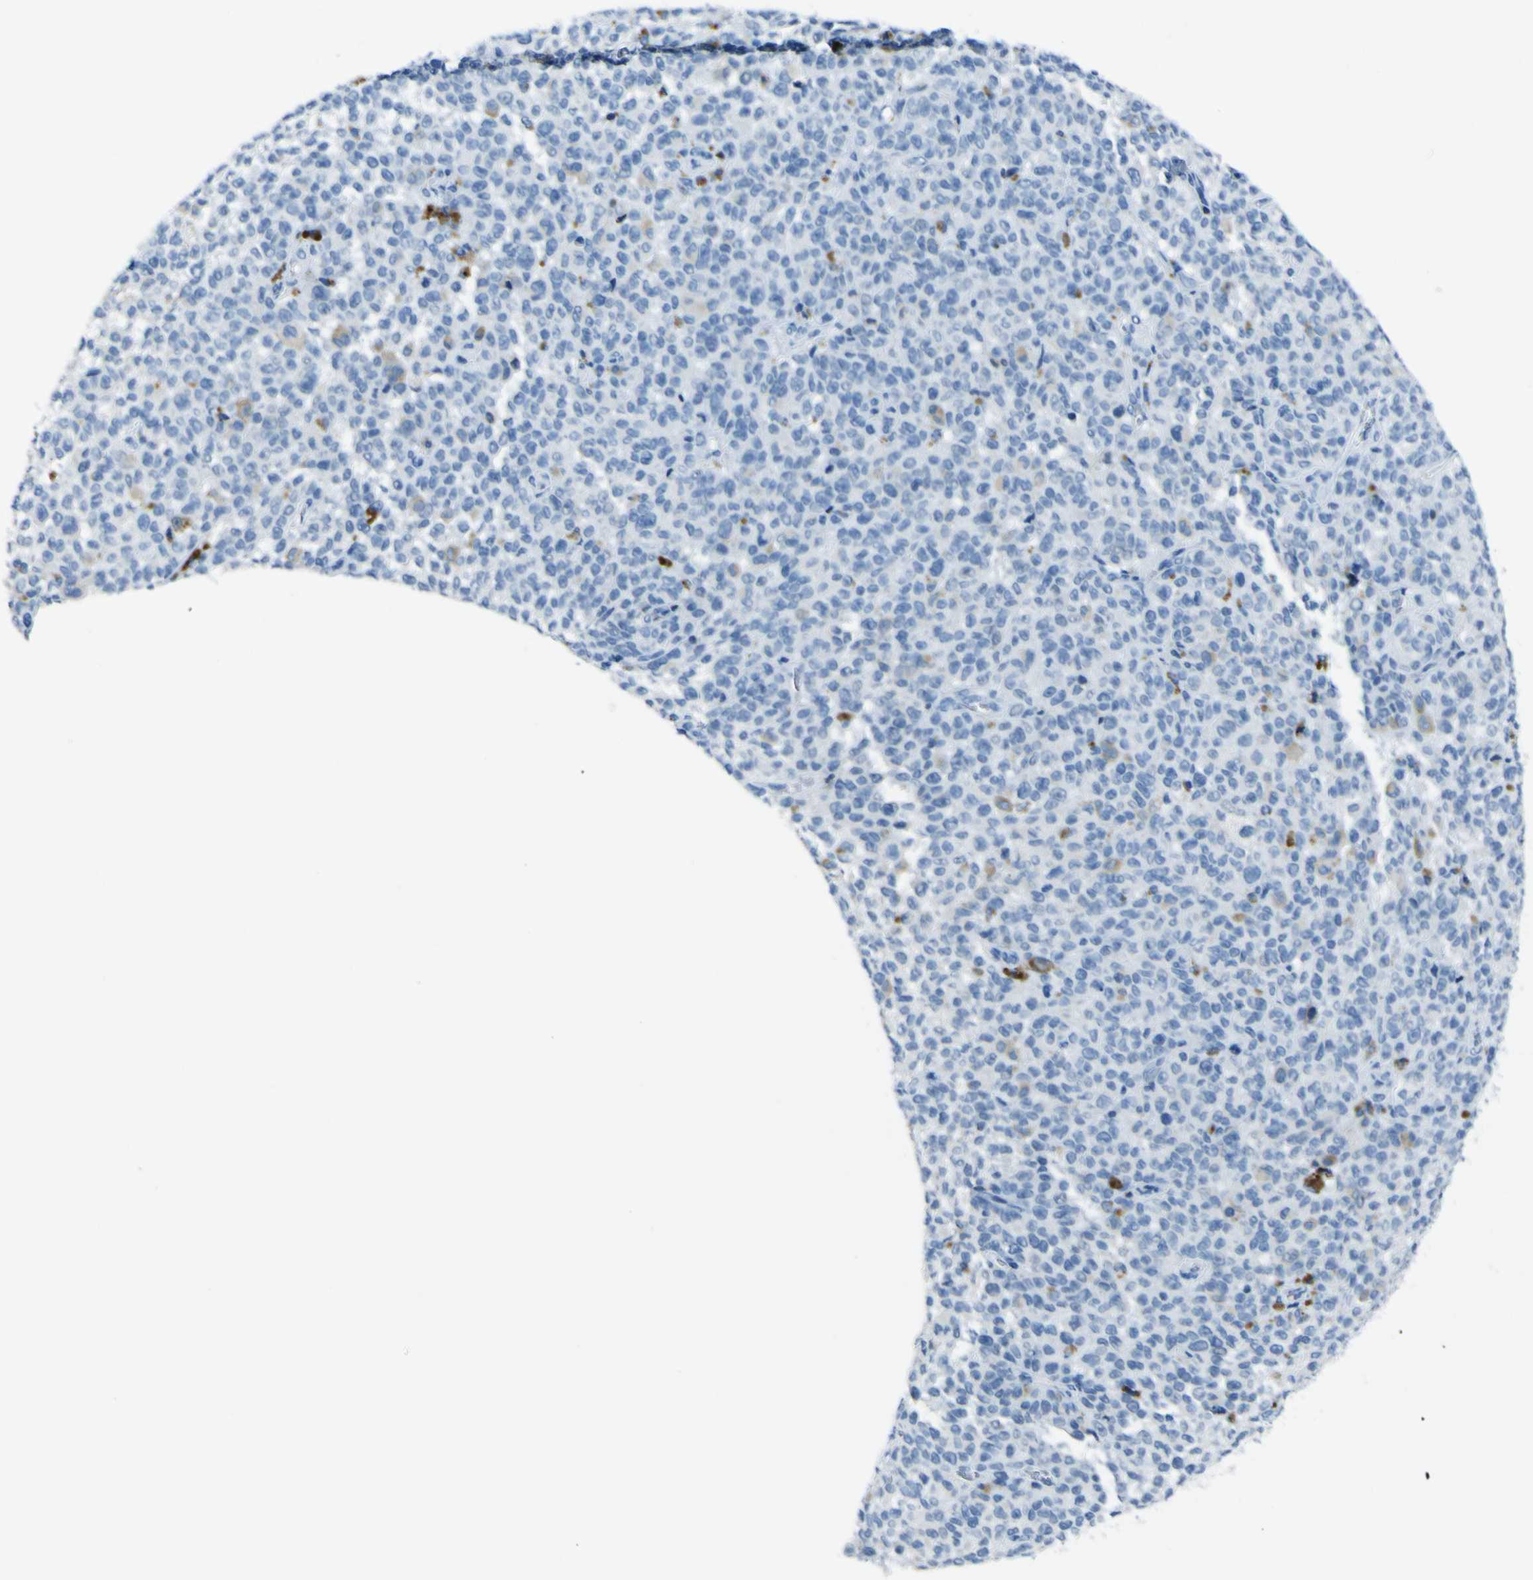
{"staining": {"intensity": "negative", "quantity": "none", "location": "none"}, "tissue": "melanoma", "cell_type": "Tumor cells", "image_type": "cancer", "snomed": [{"axis": "morphology", "description": "Malignant melanoma, NOS"}, {"axis": "topography", "description": "Skin"}], "caption": "Protein analysis of malignant melanoma exhibits no significant expression in tumor cells. (DAB (3,3'-diaminobenzidine) immunohistochemistry with hematoxylin counter stain).", "gene": "PHKG1", "patient": {"sex": "female", "age": 82}}